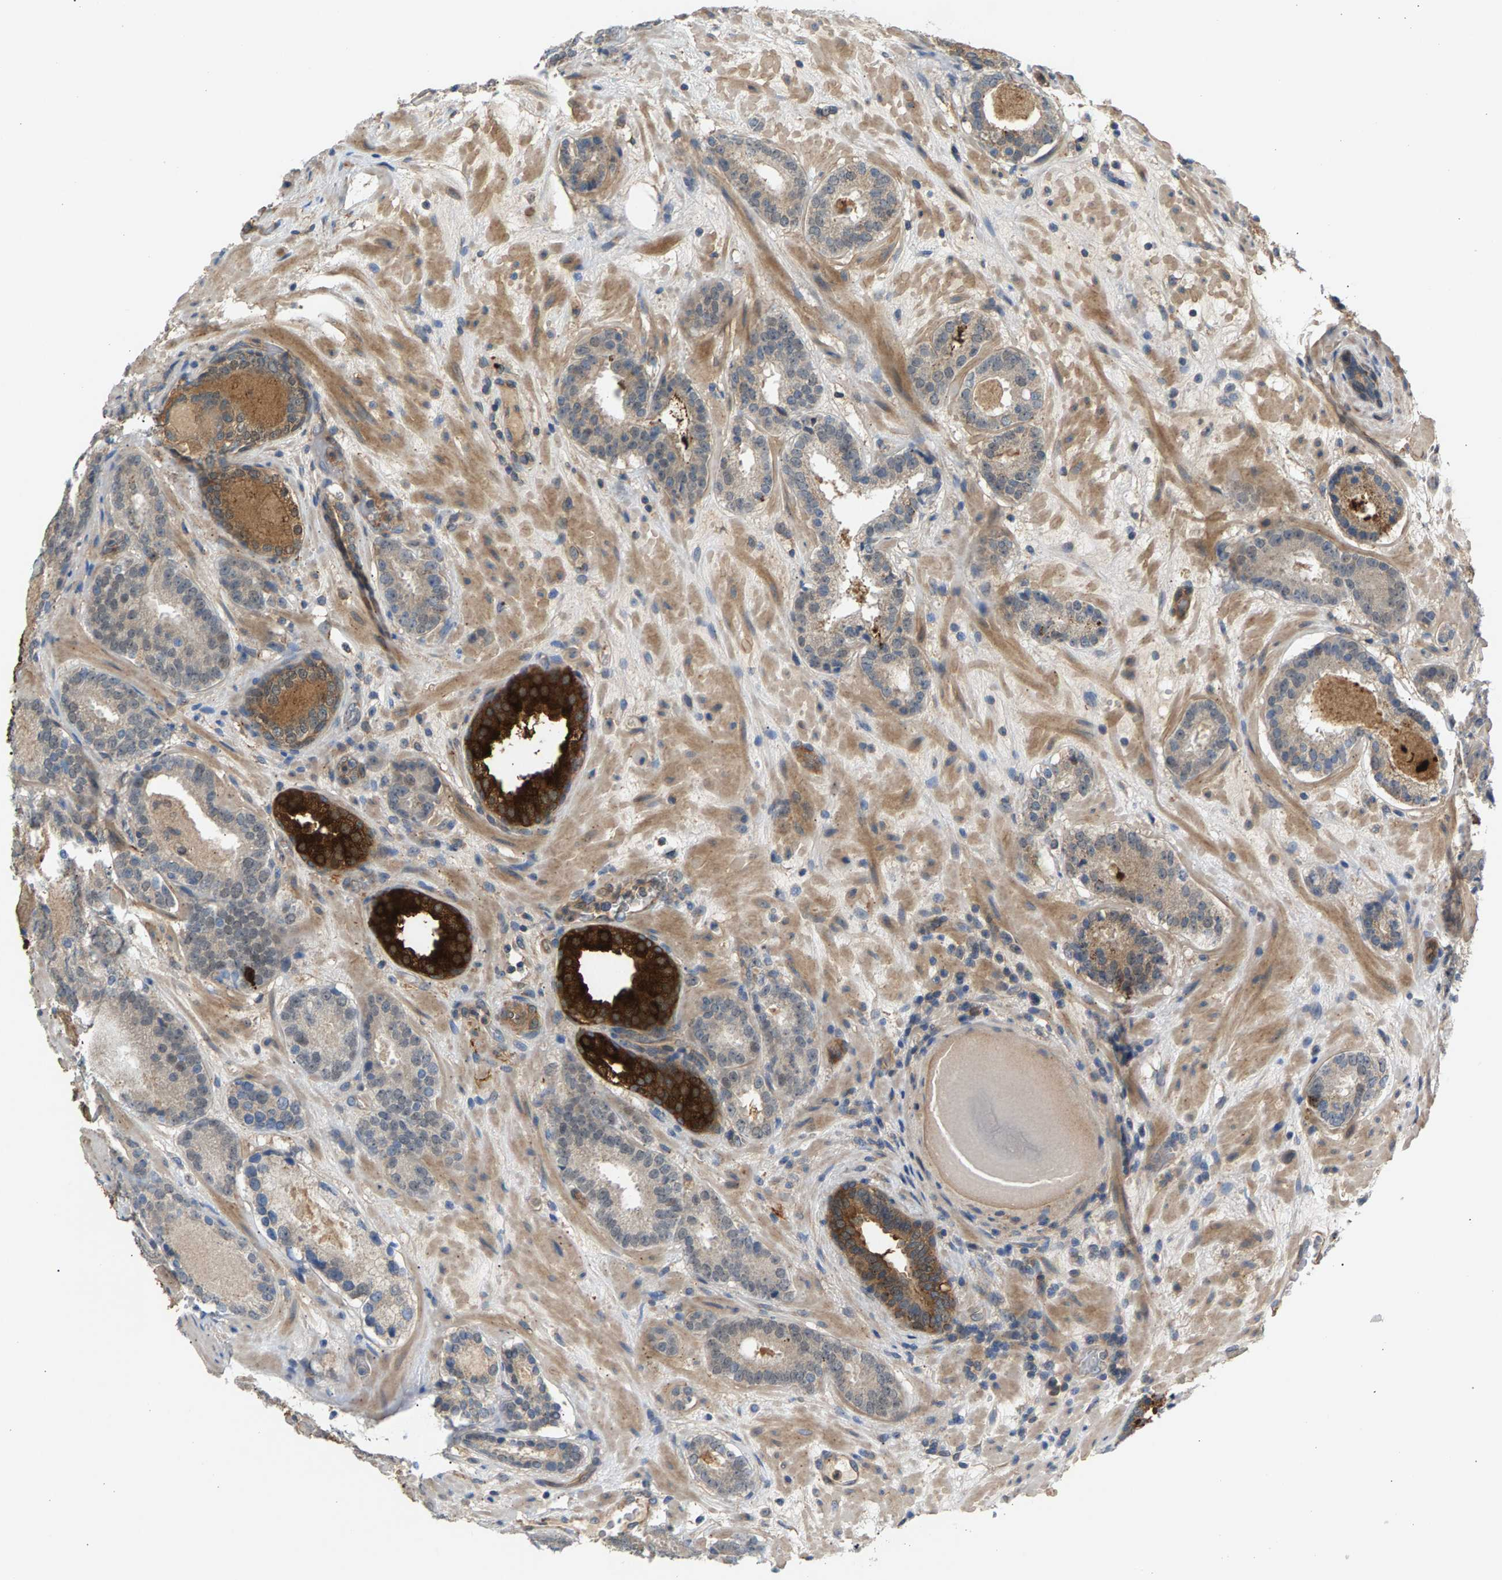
{"staining": {"intensity": "moderate", "quantity": "<25%", "location": "cytoplasmic/membranous"}, "tissue": "prostate cancer", "cell_type": "Tumor cells", "image_type": "cancer", "snomed": [{"axis": "morphology", "description": "Adenocarcinoma, Low grade"}, {"axis": "topography", "description": "Prostate"}], "caption": "Immunohistochemical staining of low-grade adenocarcinoma (prostate) exhibits low levels of moderate cytoplasmic/membranous protein expression in about <25% of tumor cells.", "gene": "KRTAP27-1", "patient": {"sex": "male", "age": 69}}